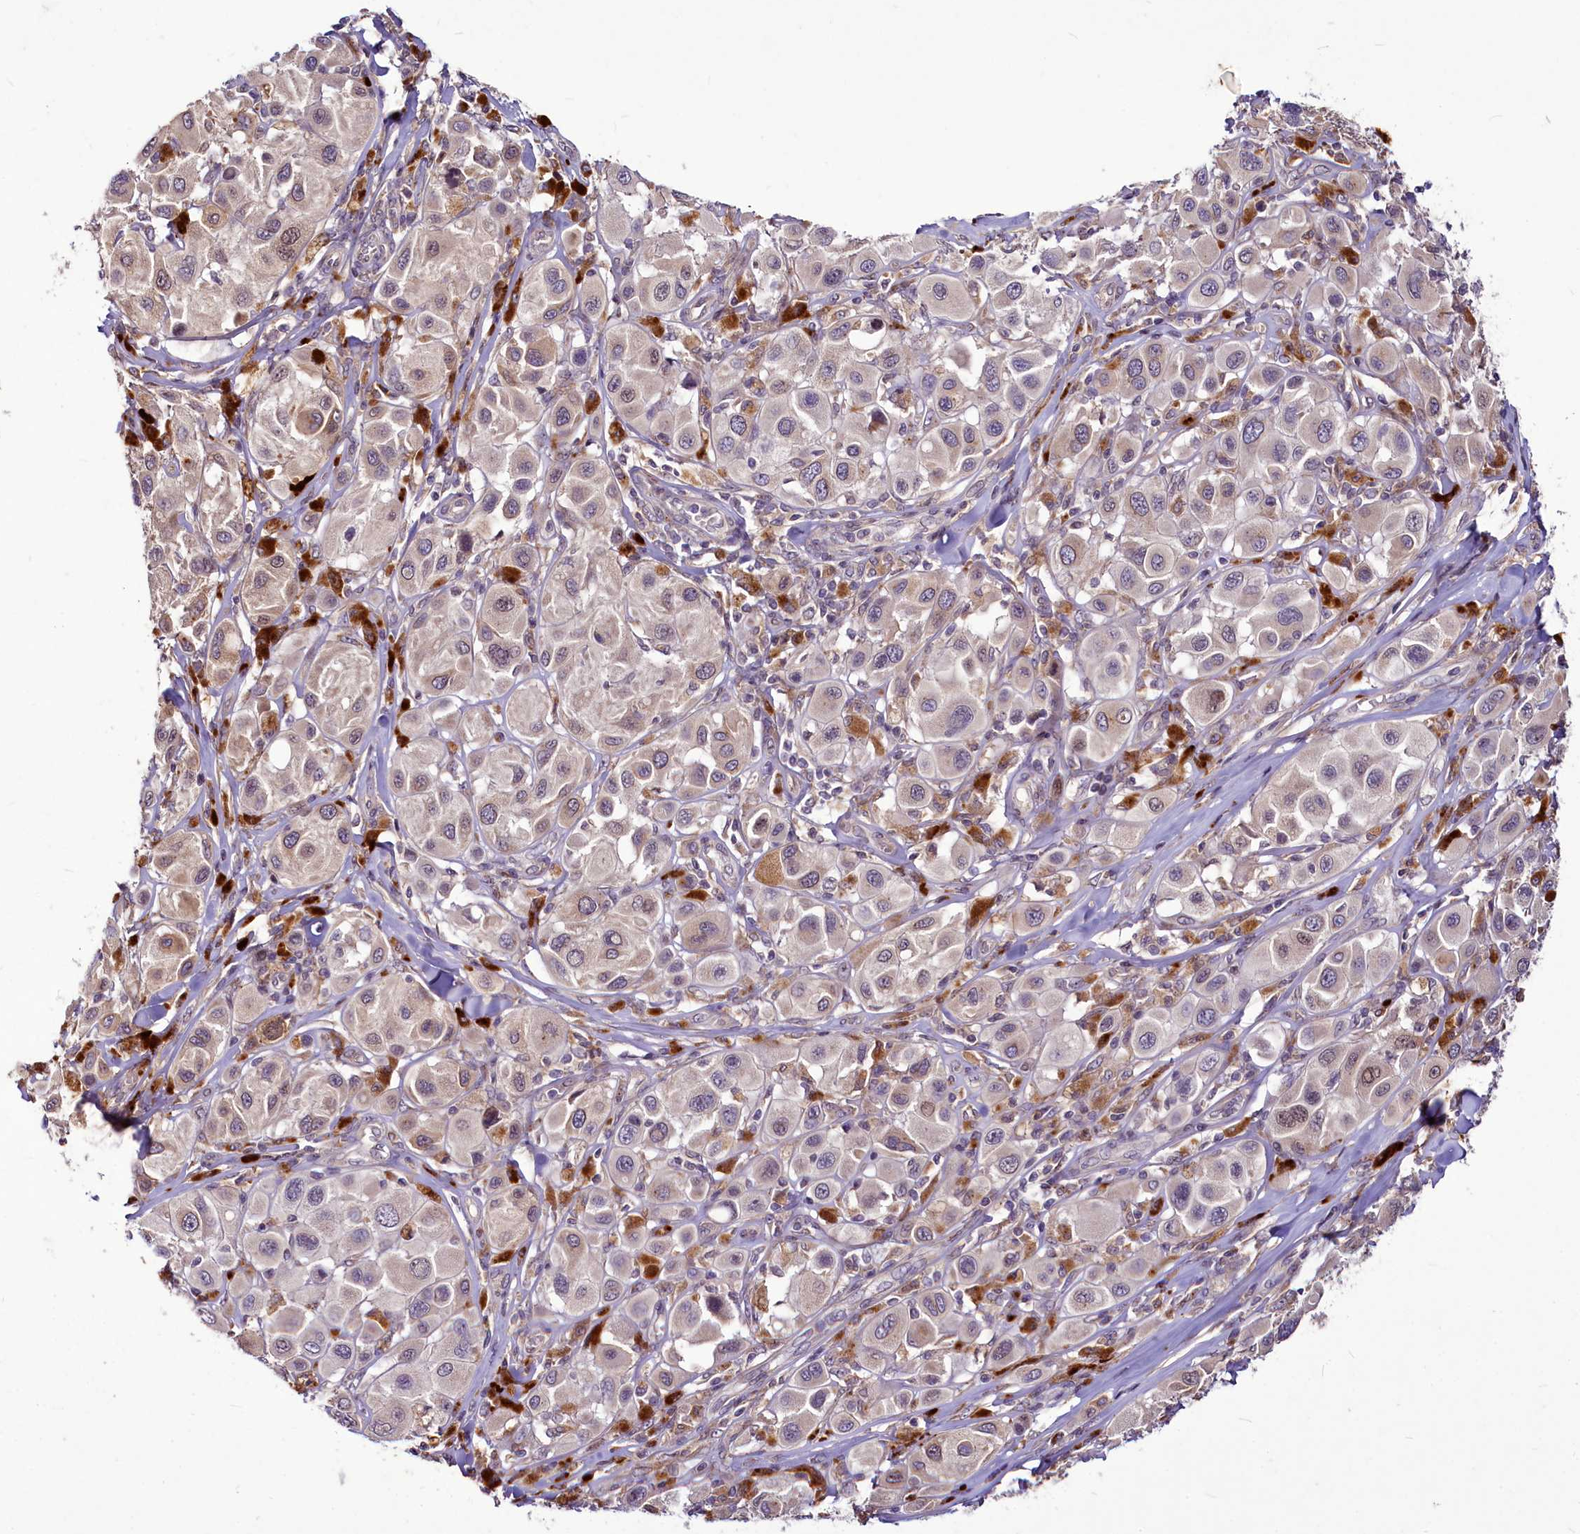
{"staining": {"intensity": "weak", "quantity": "<25%", "location": "cytoplasmic/membranous"}, "tissue": "melanoma", "cell_type": "Tumor cells", "image_type": "cancer", "snomed": [{"axis": "morphology", "description": "Malignant melanoma, Metastatic site"}, {"axis": "topography", "description": "Skin"}], "caption": "Human melanoma stained for a protein using immunohistochemistry (IHC) shows no expression in tumor cells.", "gene": "C11orf86", "patient": {"sex": "male", "age": 41}}